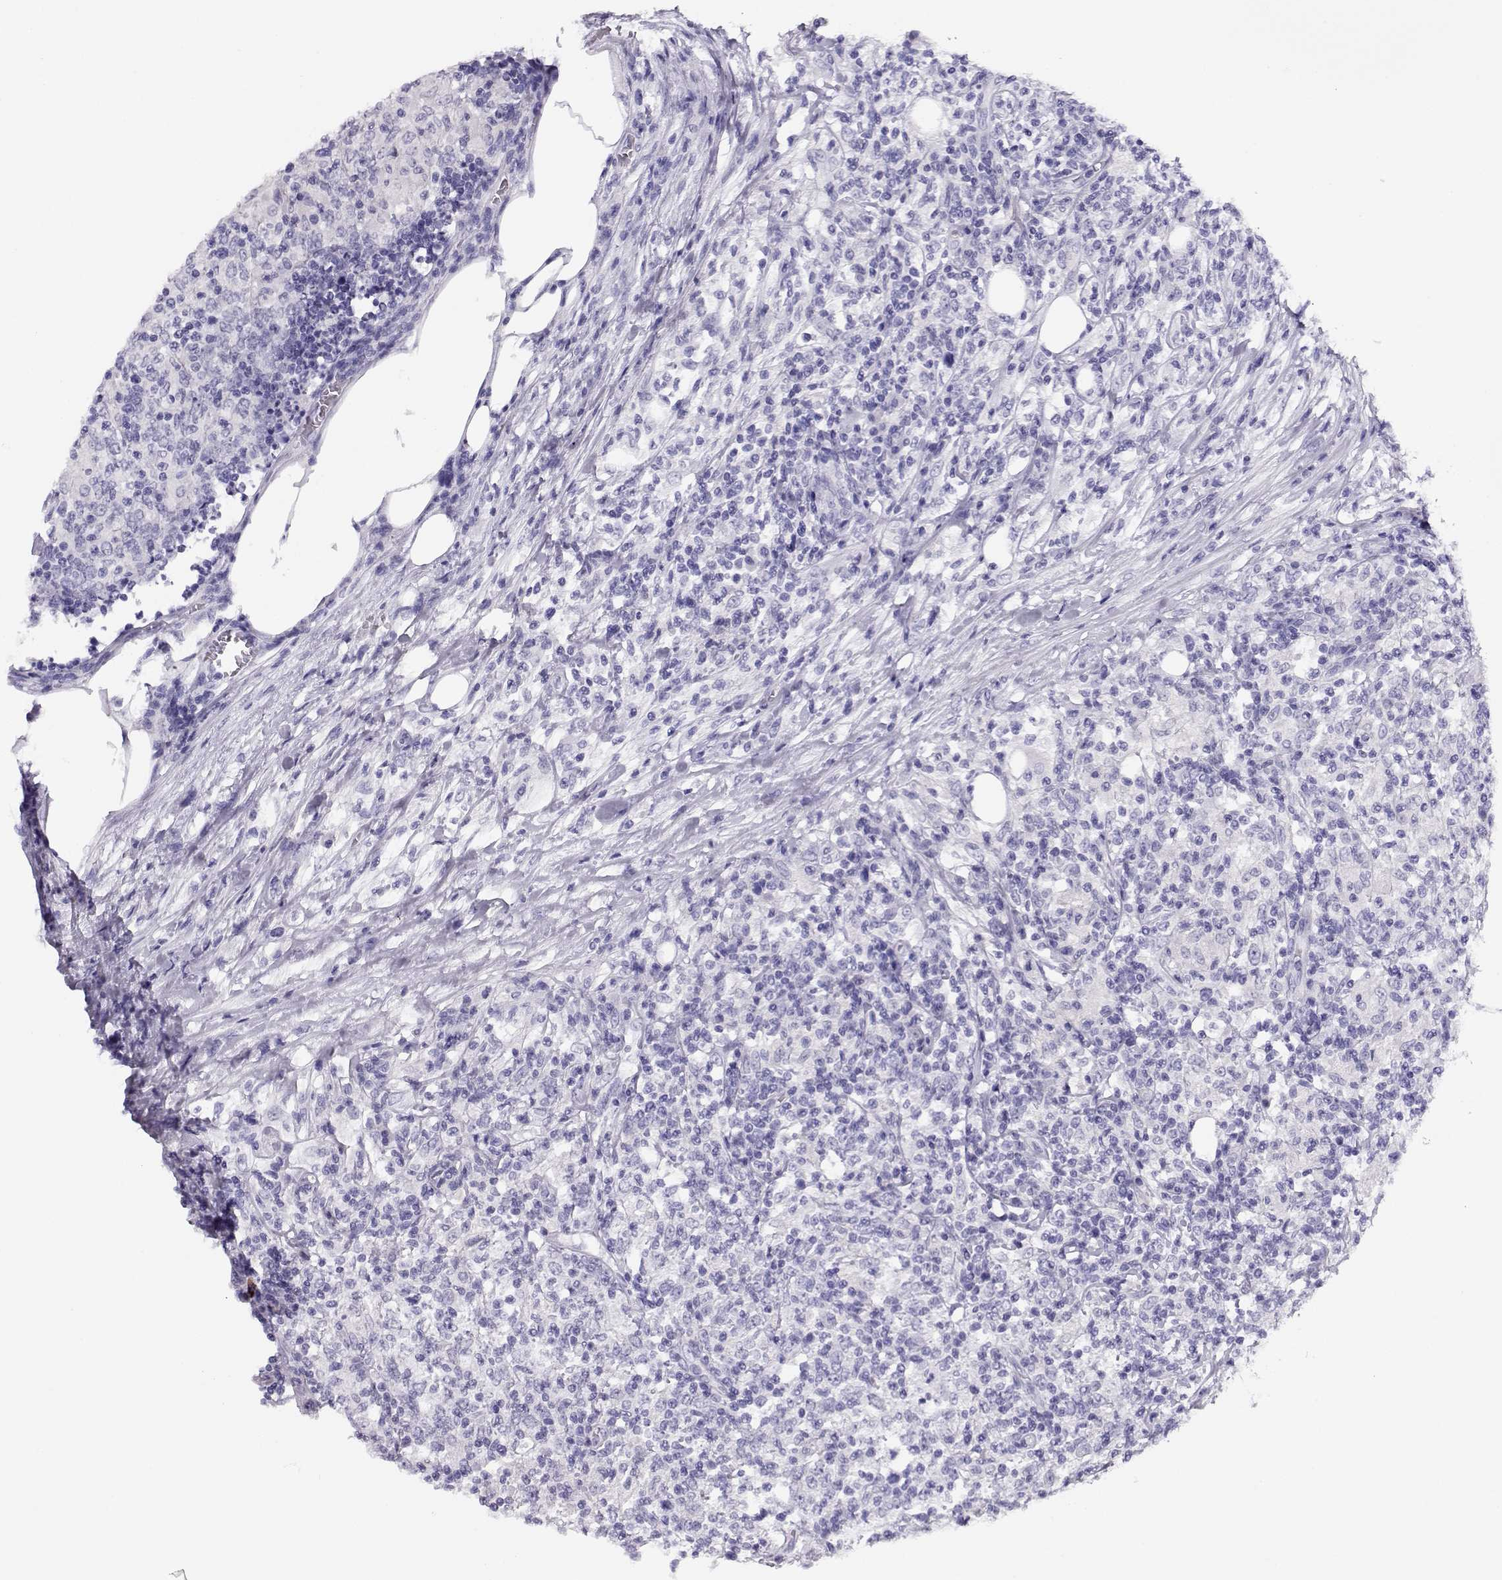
{"staining": {"intensity": "negative", "quantity": "none", "location": "none"}, "tissue": "lymphoma", "cell_type": "Tumor cells", "image_type": "cancer", "snomed": [{"axis": "morphology", "description": "Malignant lymphoma, non-Hodgkin's type, High grade"}, {"axis": "topography", "description": "Lymph node"}], "caption": "This is a histopathology image of IHC staining of lymphoma, which shows no expression in tumor cells.", "gene": "CRX", "patient": {"sex": "female", "age": 84}}